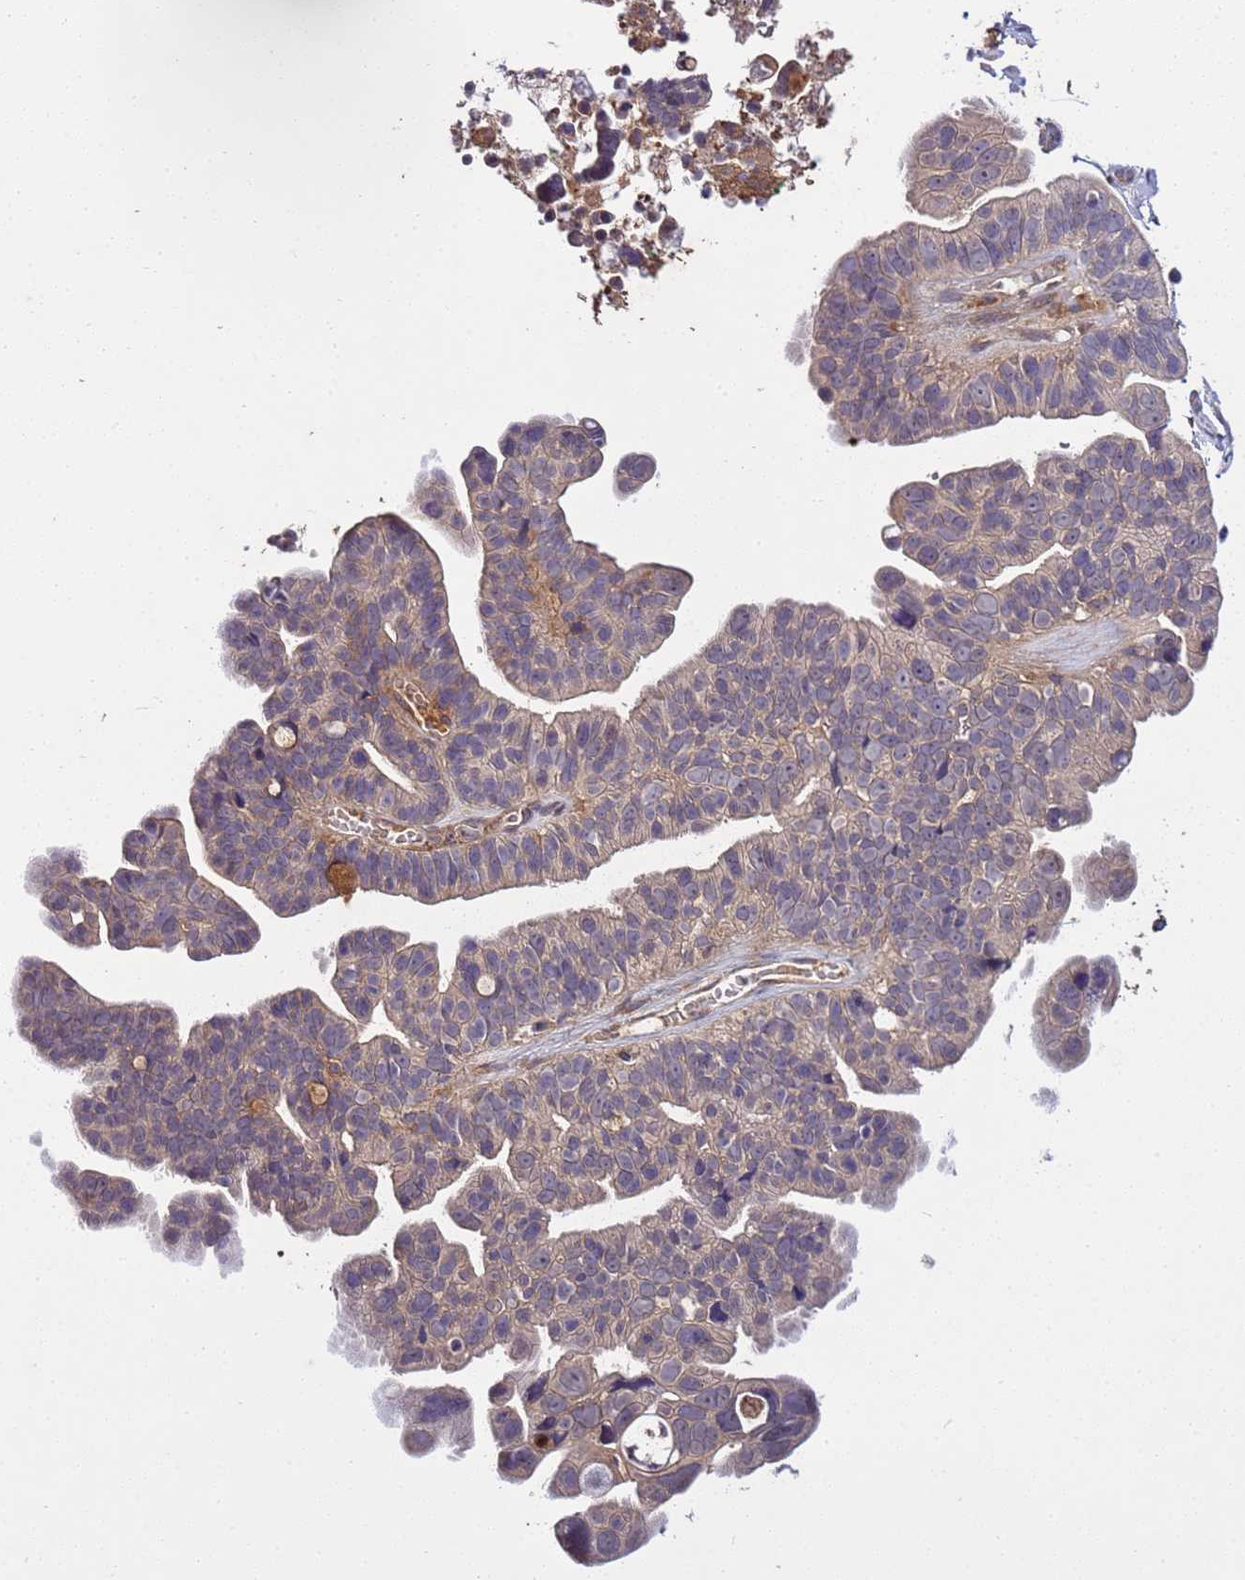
{"staining": {"intensity": "weak", "quantity": "<25%", "location": "cytoplasmic/membranous"}, "tissue": "ovarian cancer", "cell_type": "Tumor cells", "image_type": "cancer", "snomed": [{"axis": "morphology", "description": "Cystadenocarcinoma, serous, NOS"}, {"axis": "topography", "description": "Ovary"}], "caption": "Tumor cells show no significant protein positivity in ovarian serous cystadenocarcinoma. (DAB immunohistochemistry with hematoxylin counter stain).", "gene": "GSPT2", "patient": {"sex": "female", "age": 56}}